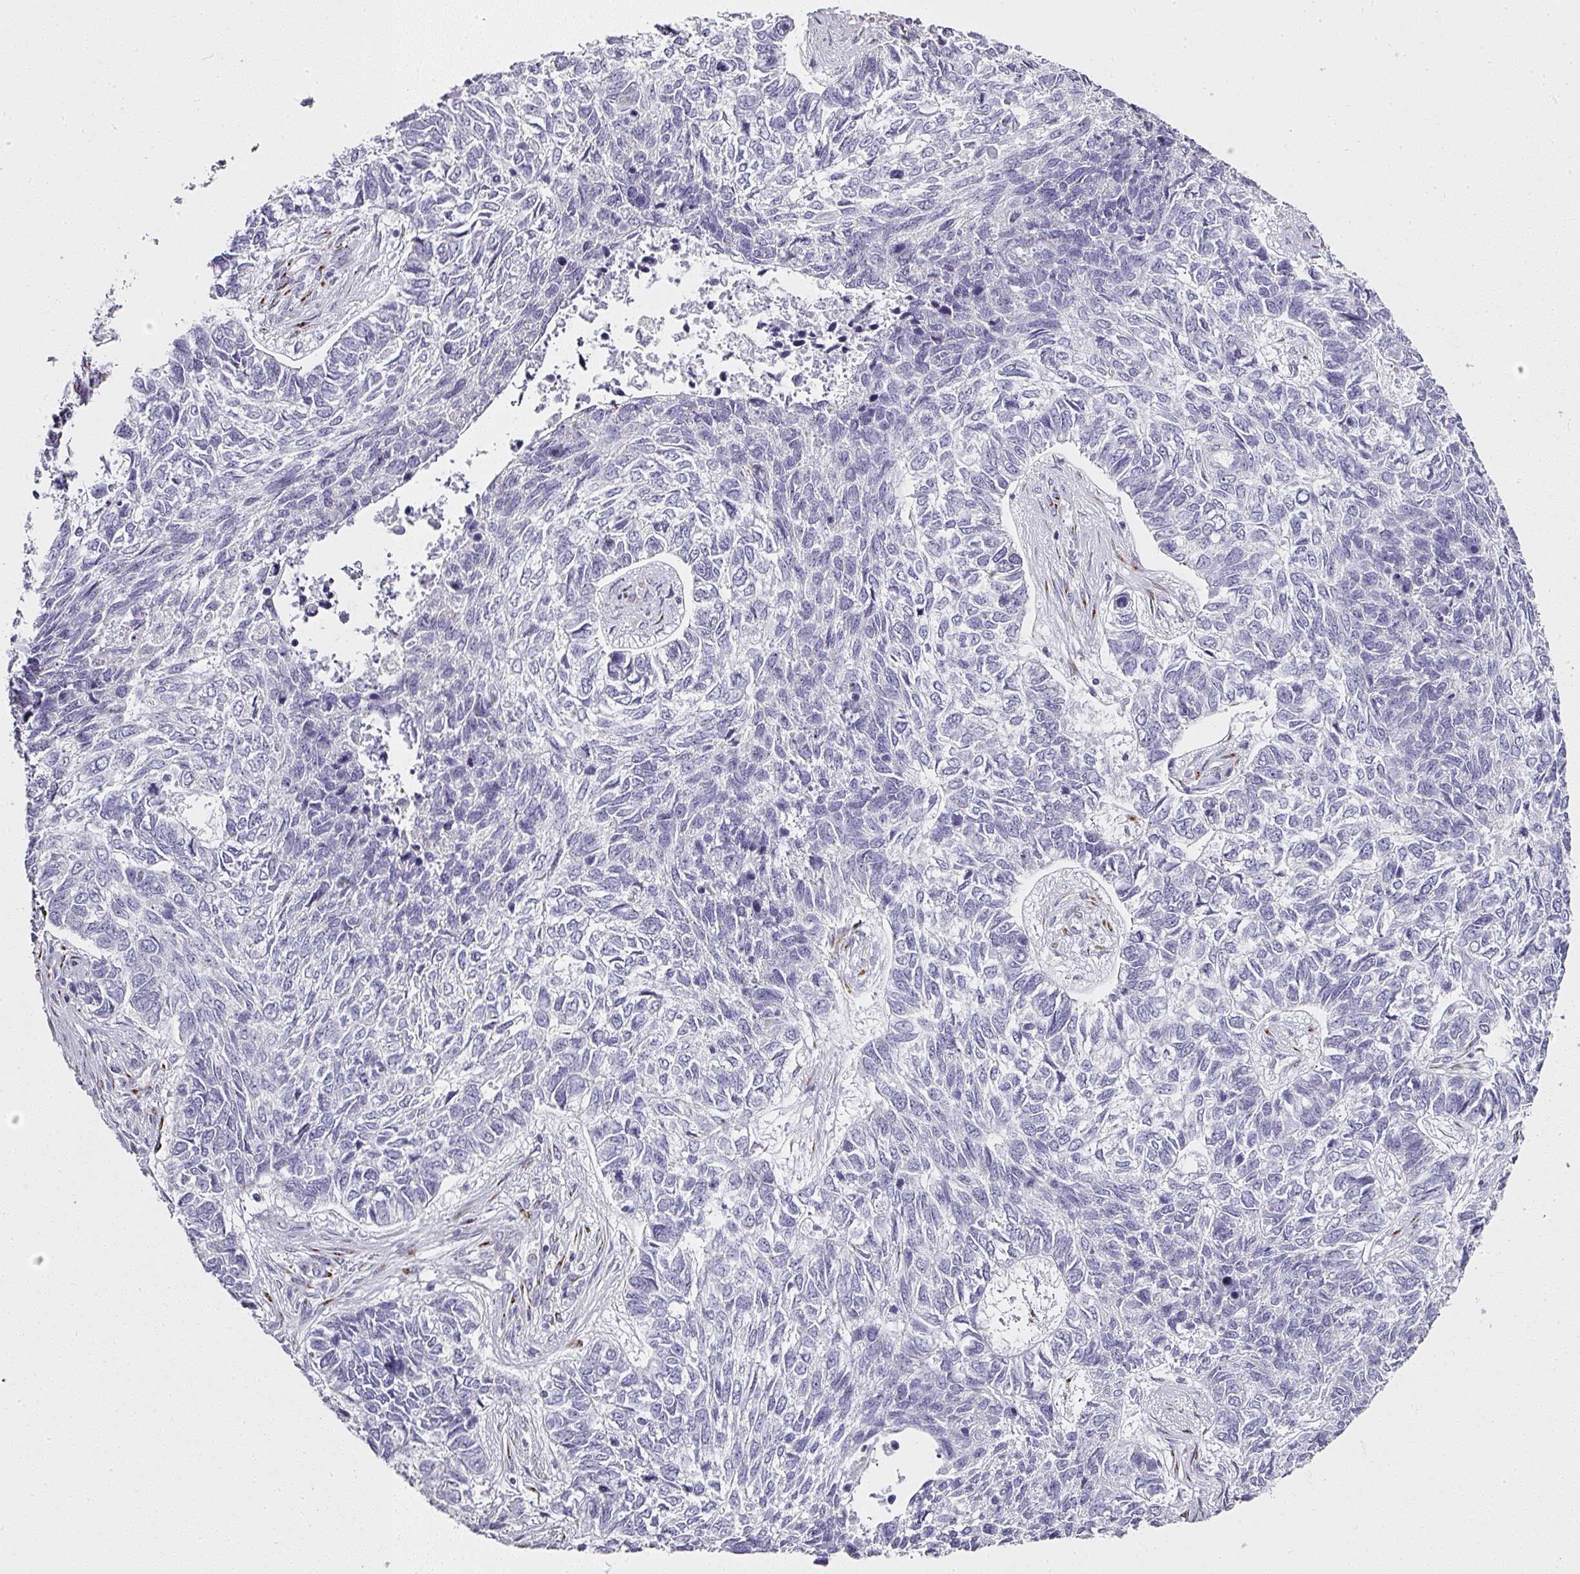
{"staining": {"intensity": "negative", "quantity": "none", "location": "none"}, "tissue": "skin cancer", "cell_type": "Tumor cells", "image_type": "cancer", "snomed": [{"axis": "morphology", "description": "Basal cell carcinoma"}, {"axis": "topography", "description": "Skin"}], "caption": "Tumor cells are negative for brown protein staining in basal cell carcinoma (skin). Brightfield microscopy of immunohistochemistry stained with DAB (3,3'-diaminobenzidine) (brown) and hematoxylin (blue), captured at high magnification.", "gene": "ATP8B2", "patient": {"sex": "female", "age": 65}}